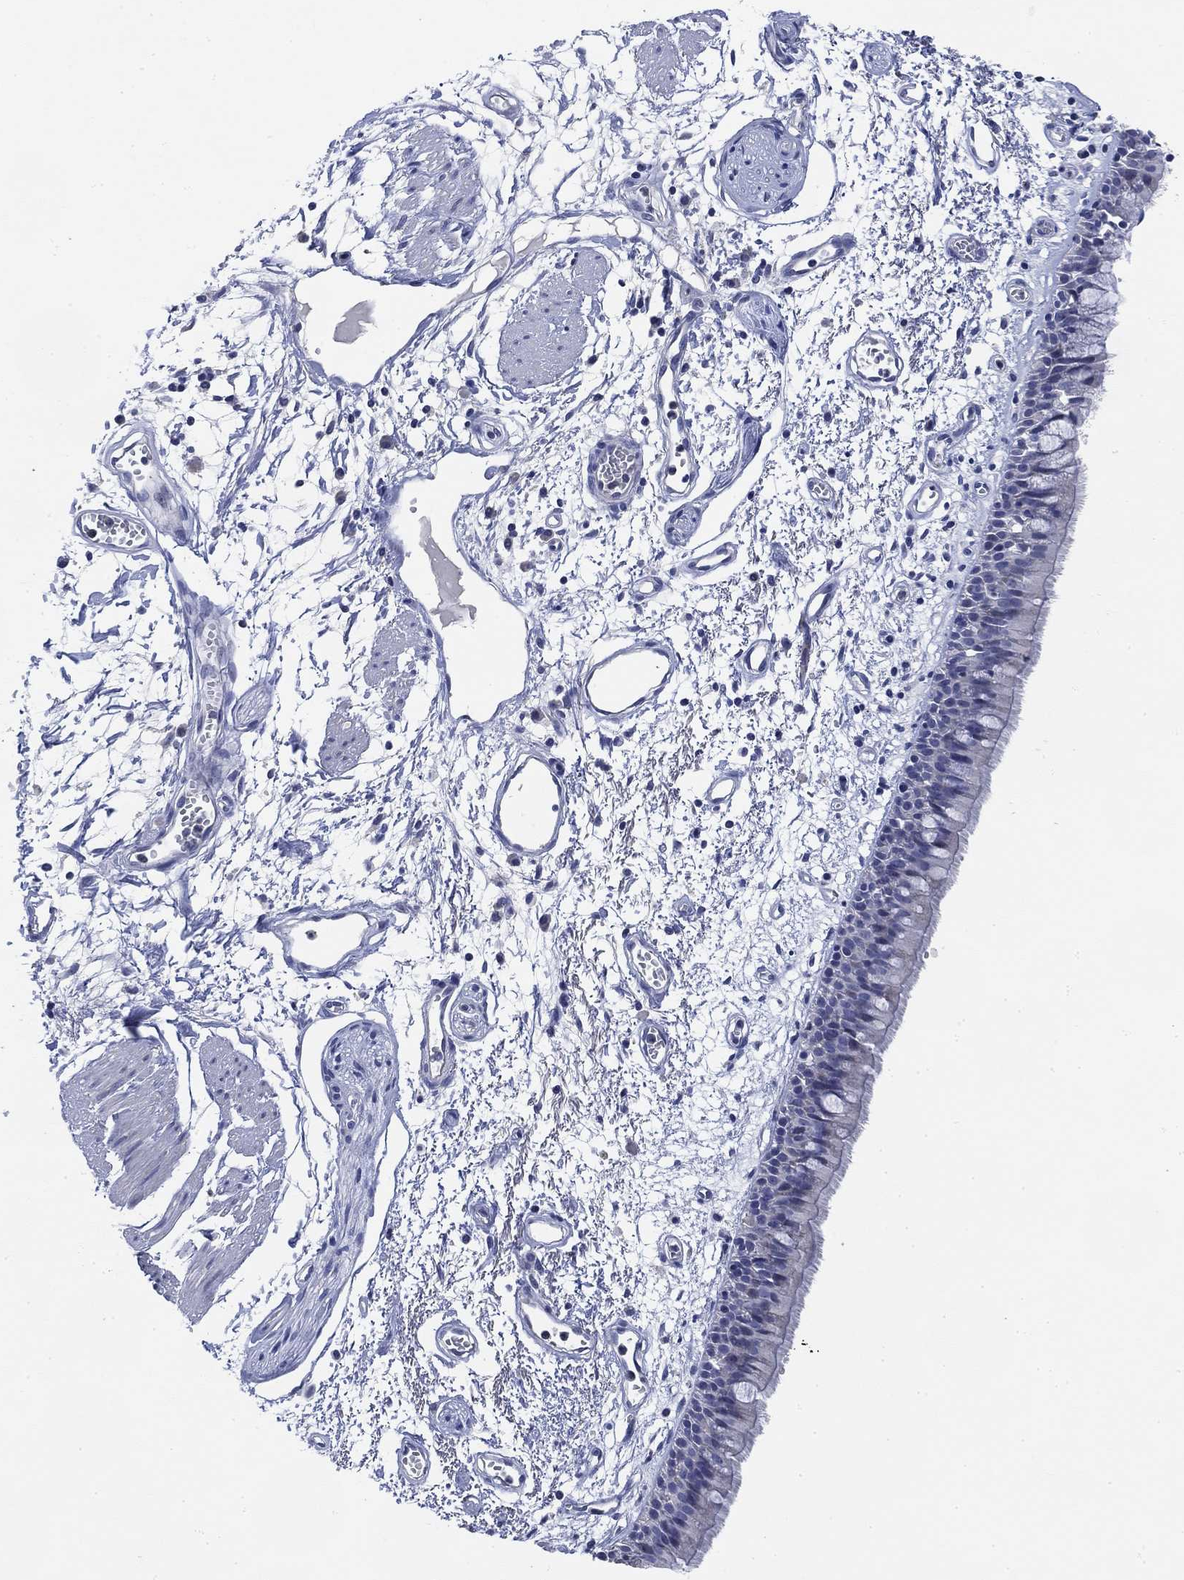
{"staining": {"intensity": "negative", "quantity": "none", "location": "none"}, "tissue": "bronchus", "cell_type": "Respiratory epithelial cells", "image_type": "normal", "snomed": [{"axis": "morphology", "description": "Normal tissue, NOS"}, {"axis": "morphology", "description": "Squamous cell carcinoma, NOS"}, {"axis": "topography", "description": "Cartilage tissue"}, {"axis": "topography", "description": "Bronchus"}, {"axis": "topography", "description": "Lung"}], "caption": "A high-resolution histopathology image shows immunohistochemistry staining of unremarkable bronchus, which exhibits no significant positivity in respiratory epithelial cells. Brightfield microscopy of immunohistochemistry stained with DAB (3,3'-diaminobenzidine) (brown) and hematoxylin (blue), captured at high magnification.", "gene": "DAZL", "patient": {"sex": "male", "age": 66}}